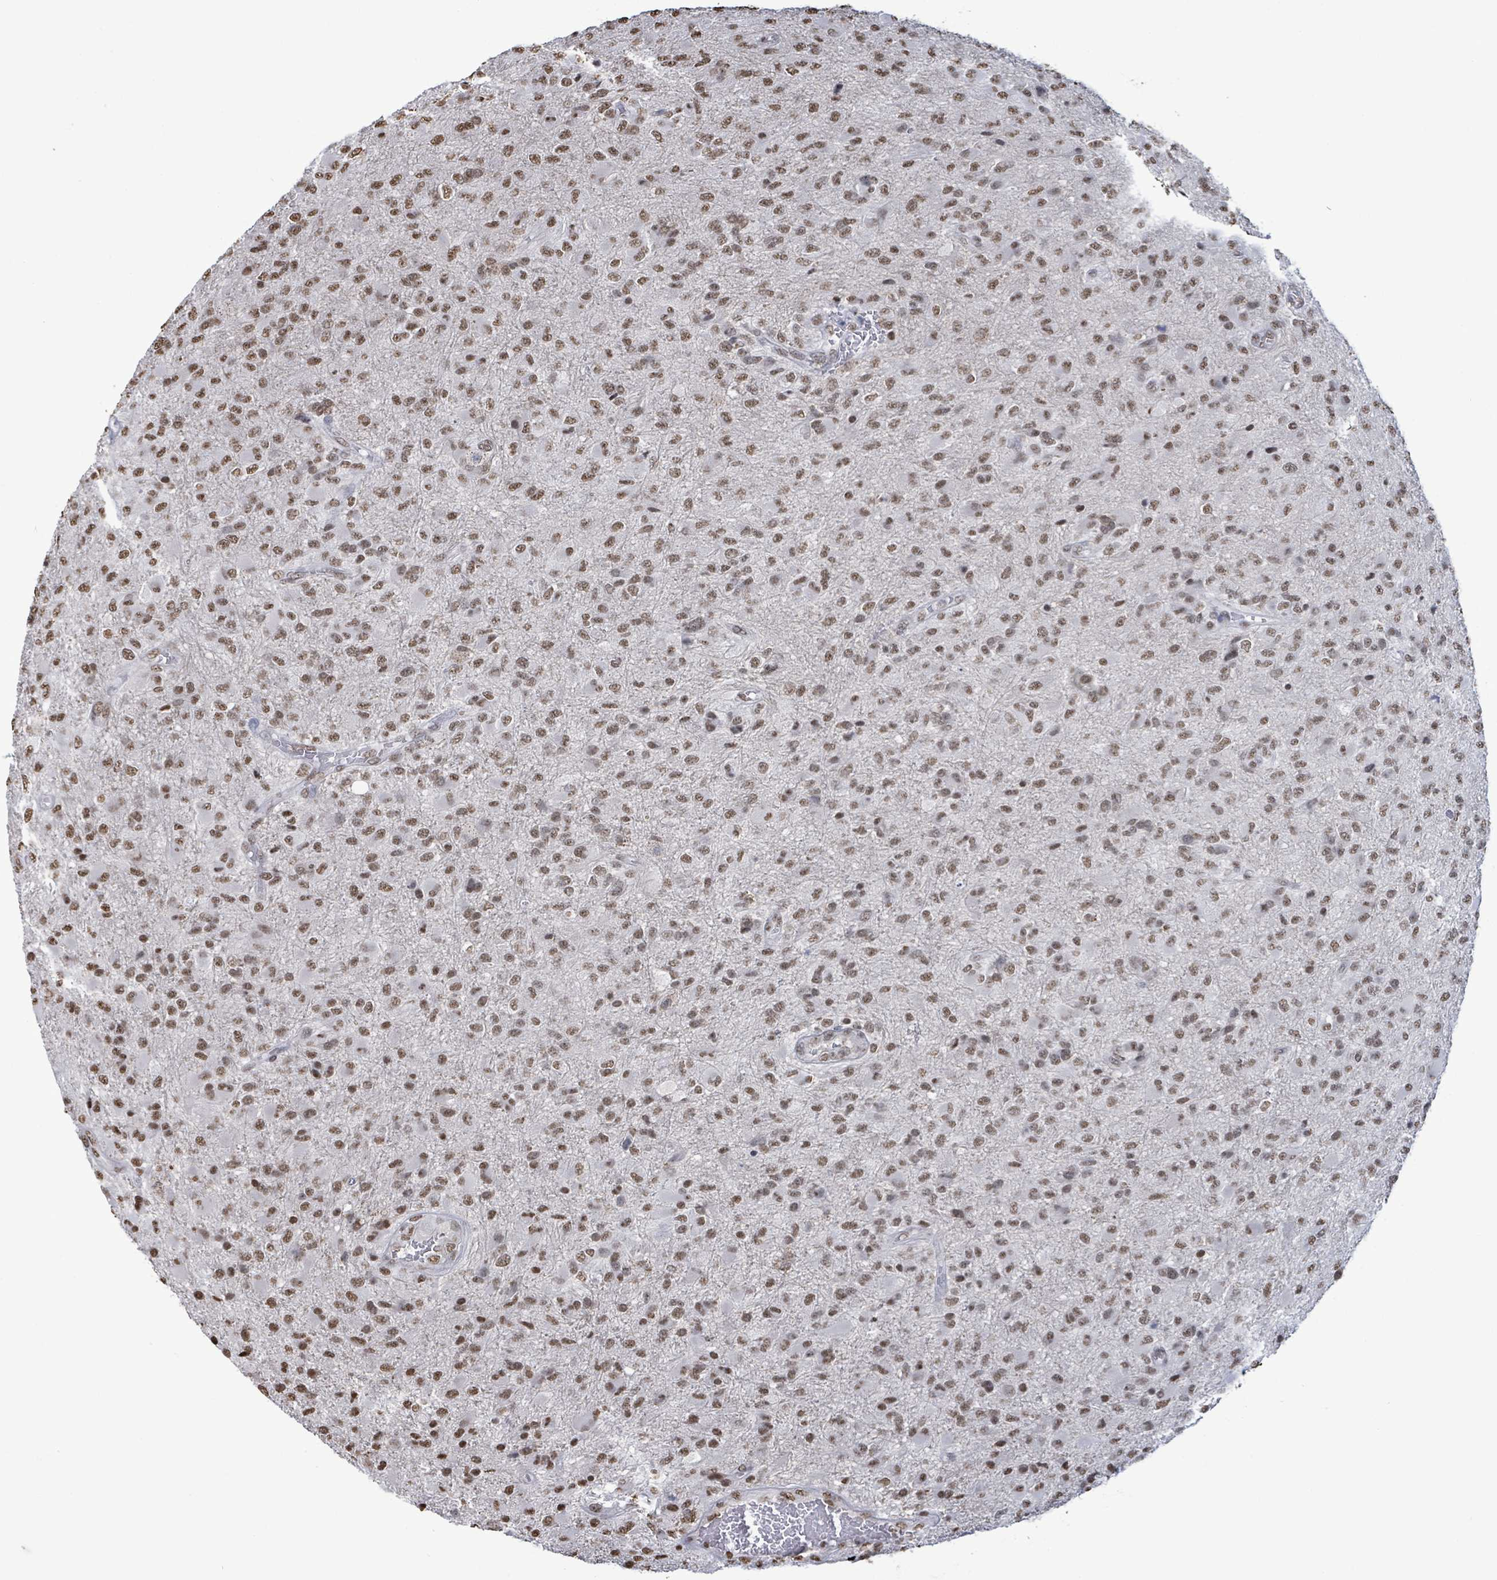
{"staining": {"intensity": "moderate", "quantity": ">75%", "location": "nuclear"}, "tissue": "glioma", "cell_type": "Tumor cells", "image_type": "cancer", "snomed": [{"axis": "morphology", "description": "Glioma, malignant, Low grade"}, {"axis": "topography", "description": "Brain"}], "caption": "Brown immunohistochemical staining in glioma reveals moderate nuclear expression in approximately >75% of tumor cells.", "gene": "SAMD14", "patient": {"sex": "male", "age": 65}}